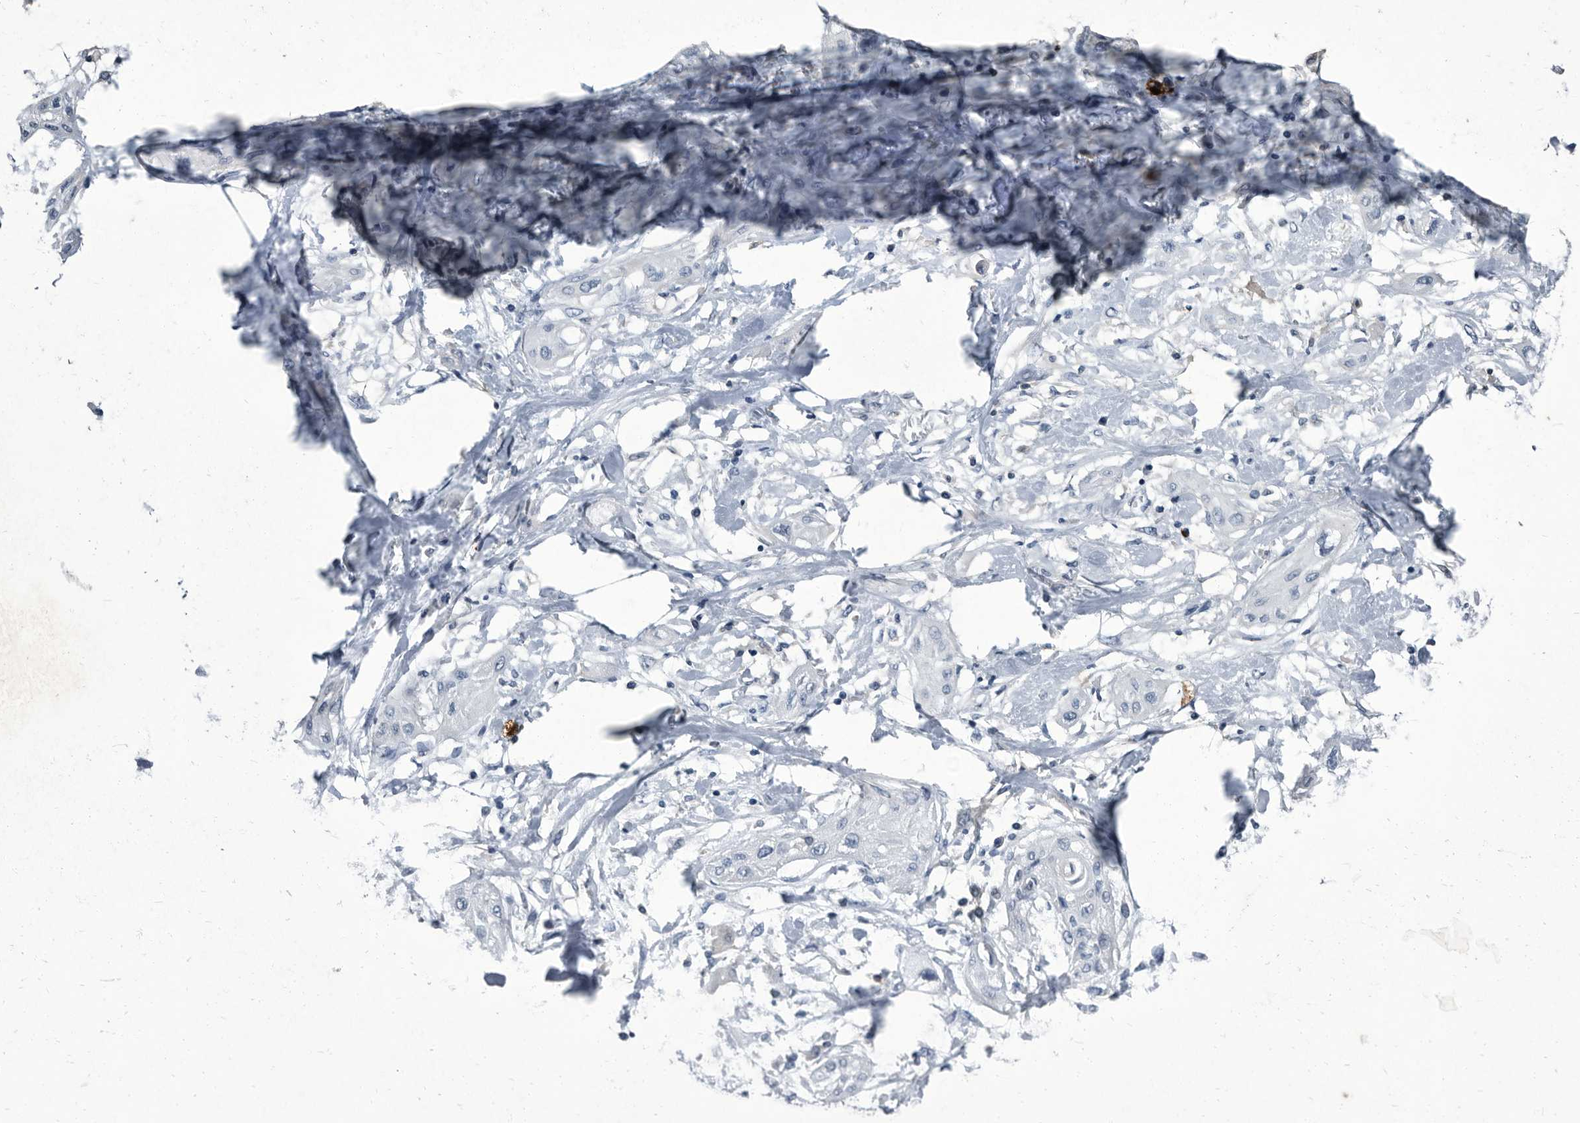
{"staining": {"intensity": "negative", "quantity": "none", "location": "none"}, "tissue": "lung cancer", "cell_type": "Tumor cells", "image_type": "cancer", "snomed": [{"axis": "morphology", "description": "Squamous cell carcinoma, NOS"}, {"axis": "topography", "description": "Lung"}], "caption": "The histopathology image shows no significant positivity in tumor cells of lung cancer.", "gene": "CDV3", "patient": {"sex": "female", "age": 47}}